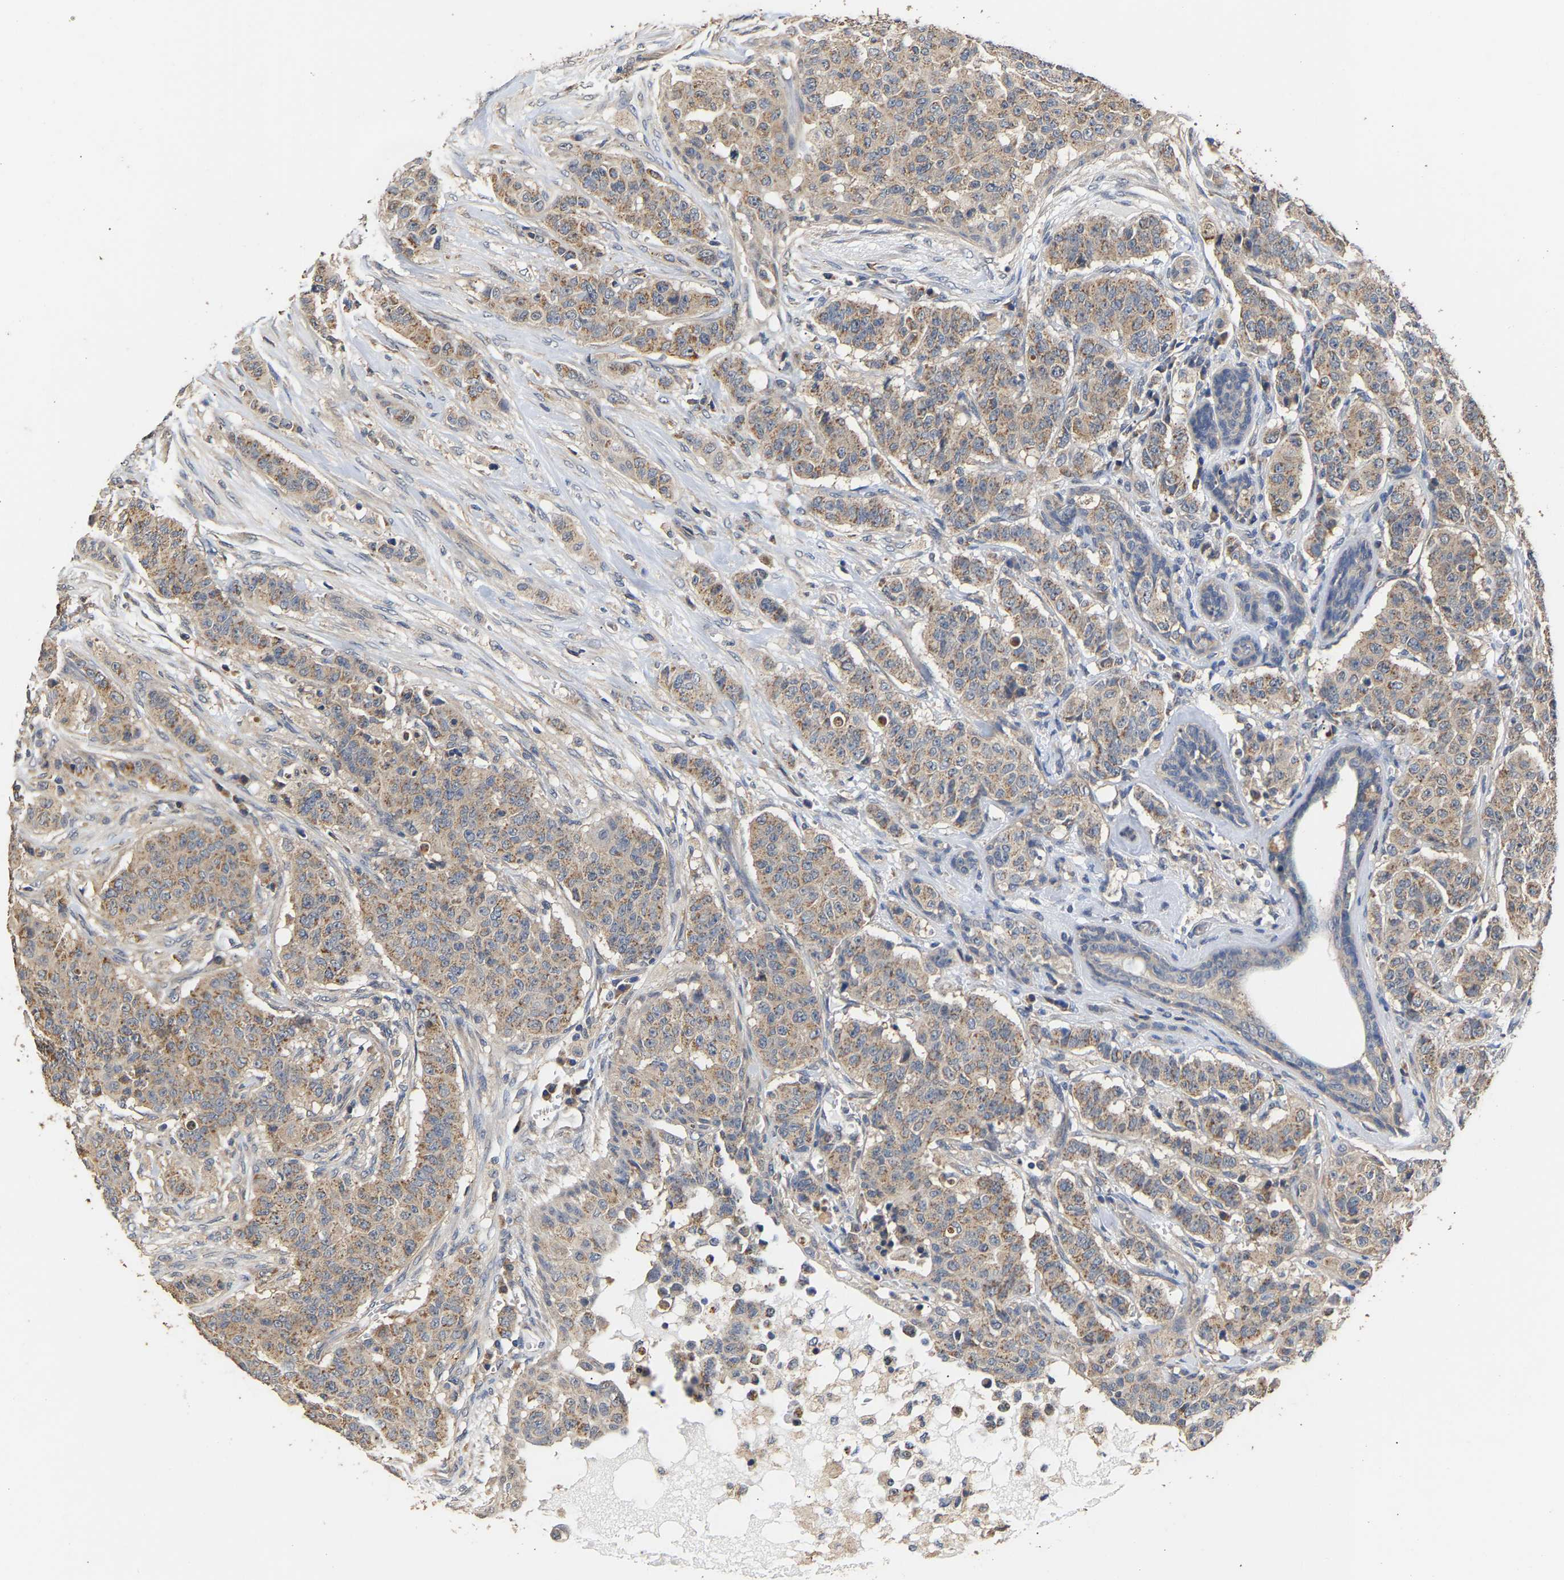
{"staining": {"intensity": "moderate", "quantity": ">75%", "location": "cytoplasmic/membranous"}, "tissue": "breast cancer", "cell_type": "Tumor cells", "image_type": "cancer", "snomed": [{"axis": "morphology", "description": "Normal tissue, NOS"}, {"axis": "morphology", "description": "Duct carcinoma"}, {"axis": "topography", "description": "Breast"}], "caption": "Breast cancer tissue reveals moderate cytoplasmic/membranous staining in approximately >75% of tumor cells, visualized by immunohistochemistry. (Stains: DAB (3,3'-diaminobenzidine) in brown, nuclei in blue, Microscopy: brightfield microscopy at high magnification).", "gene": "ZNF26", "patient": {"sex": "female", "age": 40}}